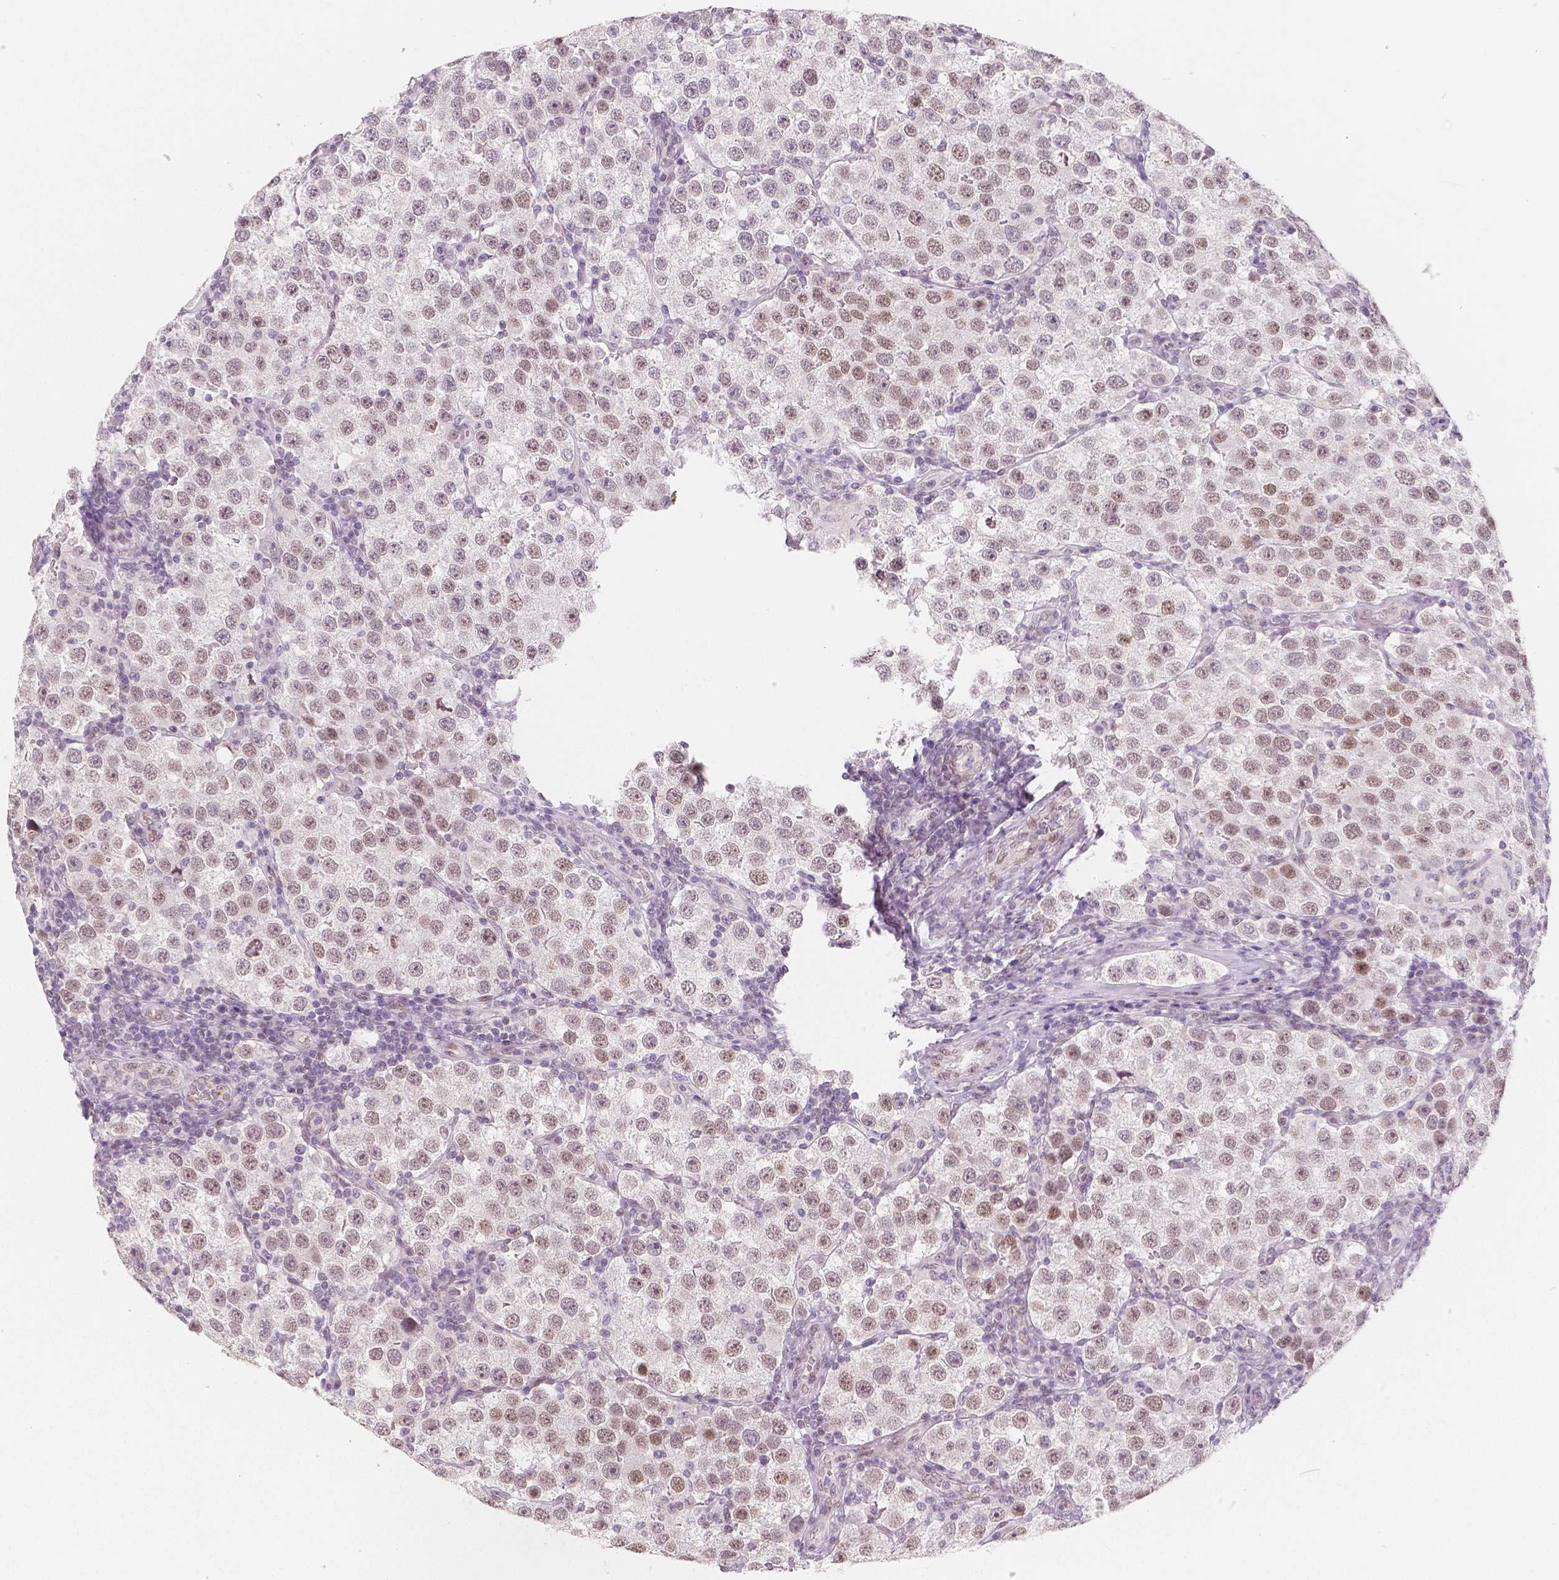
{"staining": {"intensity": "weak", "quantity": "25%-75%", "location": "nuclear"}, "tissue": "testis cancer", "cell_type": "Tumor cells", "image_type": "cancer", "snomed": [{"axis": "morphology", "description": "Seminoma, NOS"}, {"axis": "topography", "description": "Testis"}], "caption": "The photomicrograph reveals immunohistochemical staining of seminoma (testis). There is weak nuclear staining is appreciated in approximately 25%-75% of tumor cells.", "gene": "KDM5B", "patient": {"sex": "male", "age": 37}}